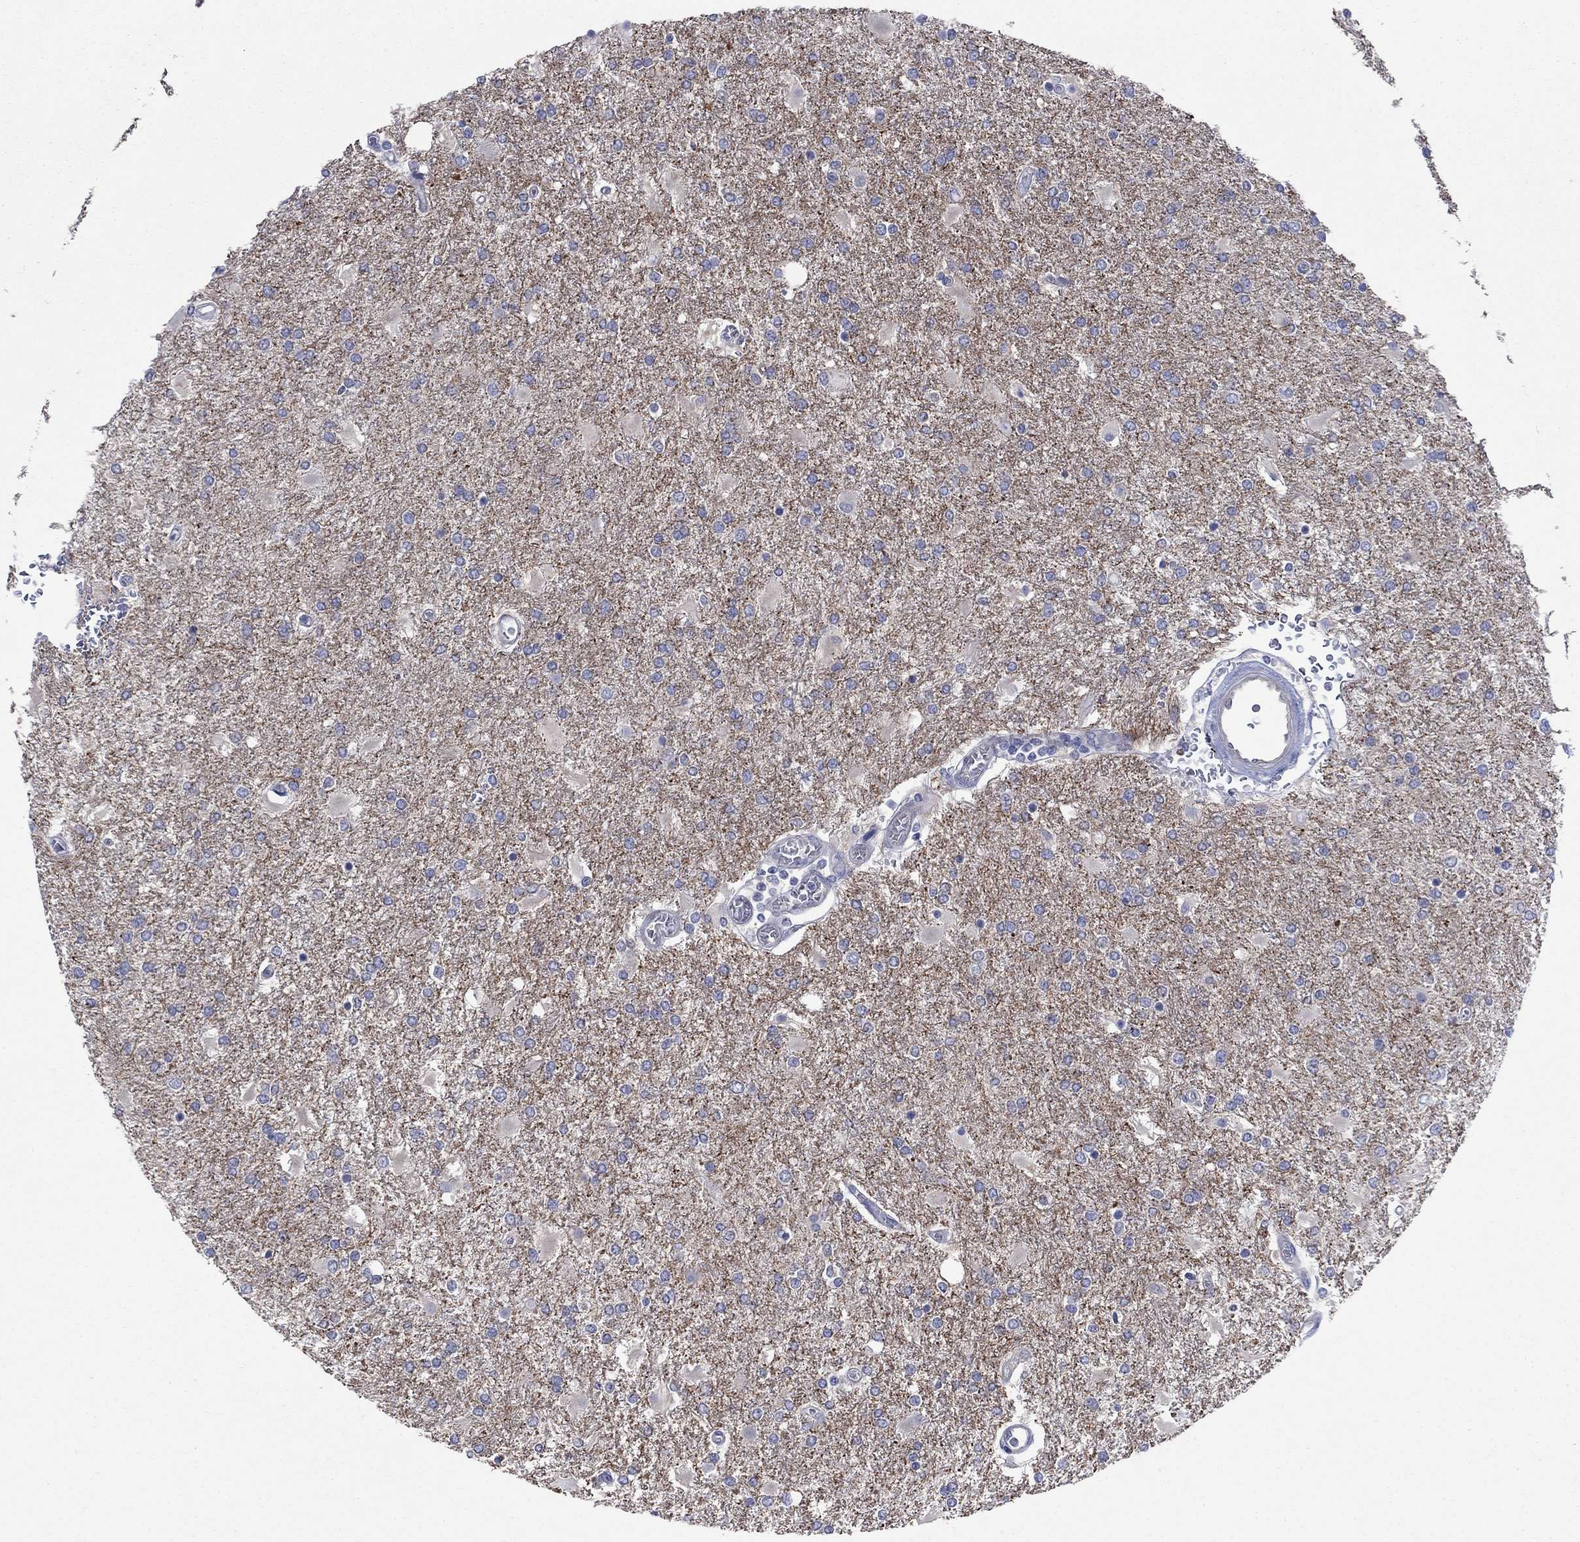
{"staining": {"intensity": "negative", "quantity": "none", "location": "none"}, "tissue": "glioma", "cell_type": "Tumor cells", "image_type": "cancer", "snomed": [{"axis": "morphology", "description": "Glioma, malignant, High grade"}, {"axis": "topography", "description": "Cerebral cortex"}], "caption": "A micrograph of malignant glioma (high-grade) stained for a protein exhibits no brown staining in tumor cells.", "gene": "PLCL2", "patient": {"sex": "male", "age": 79}}